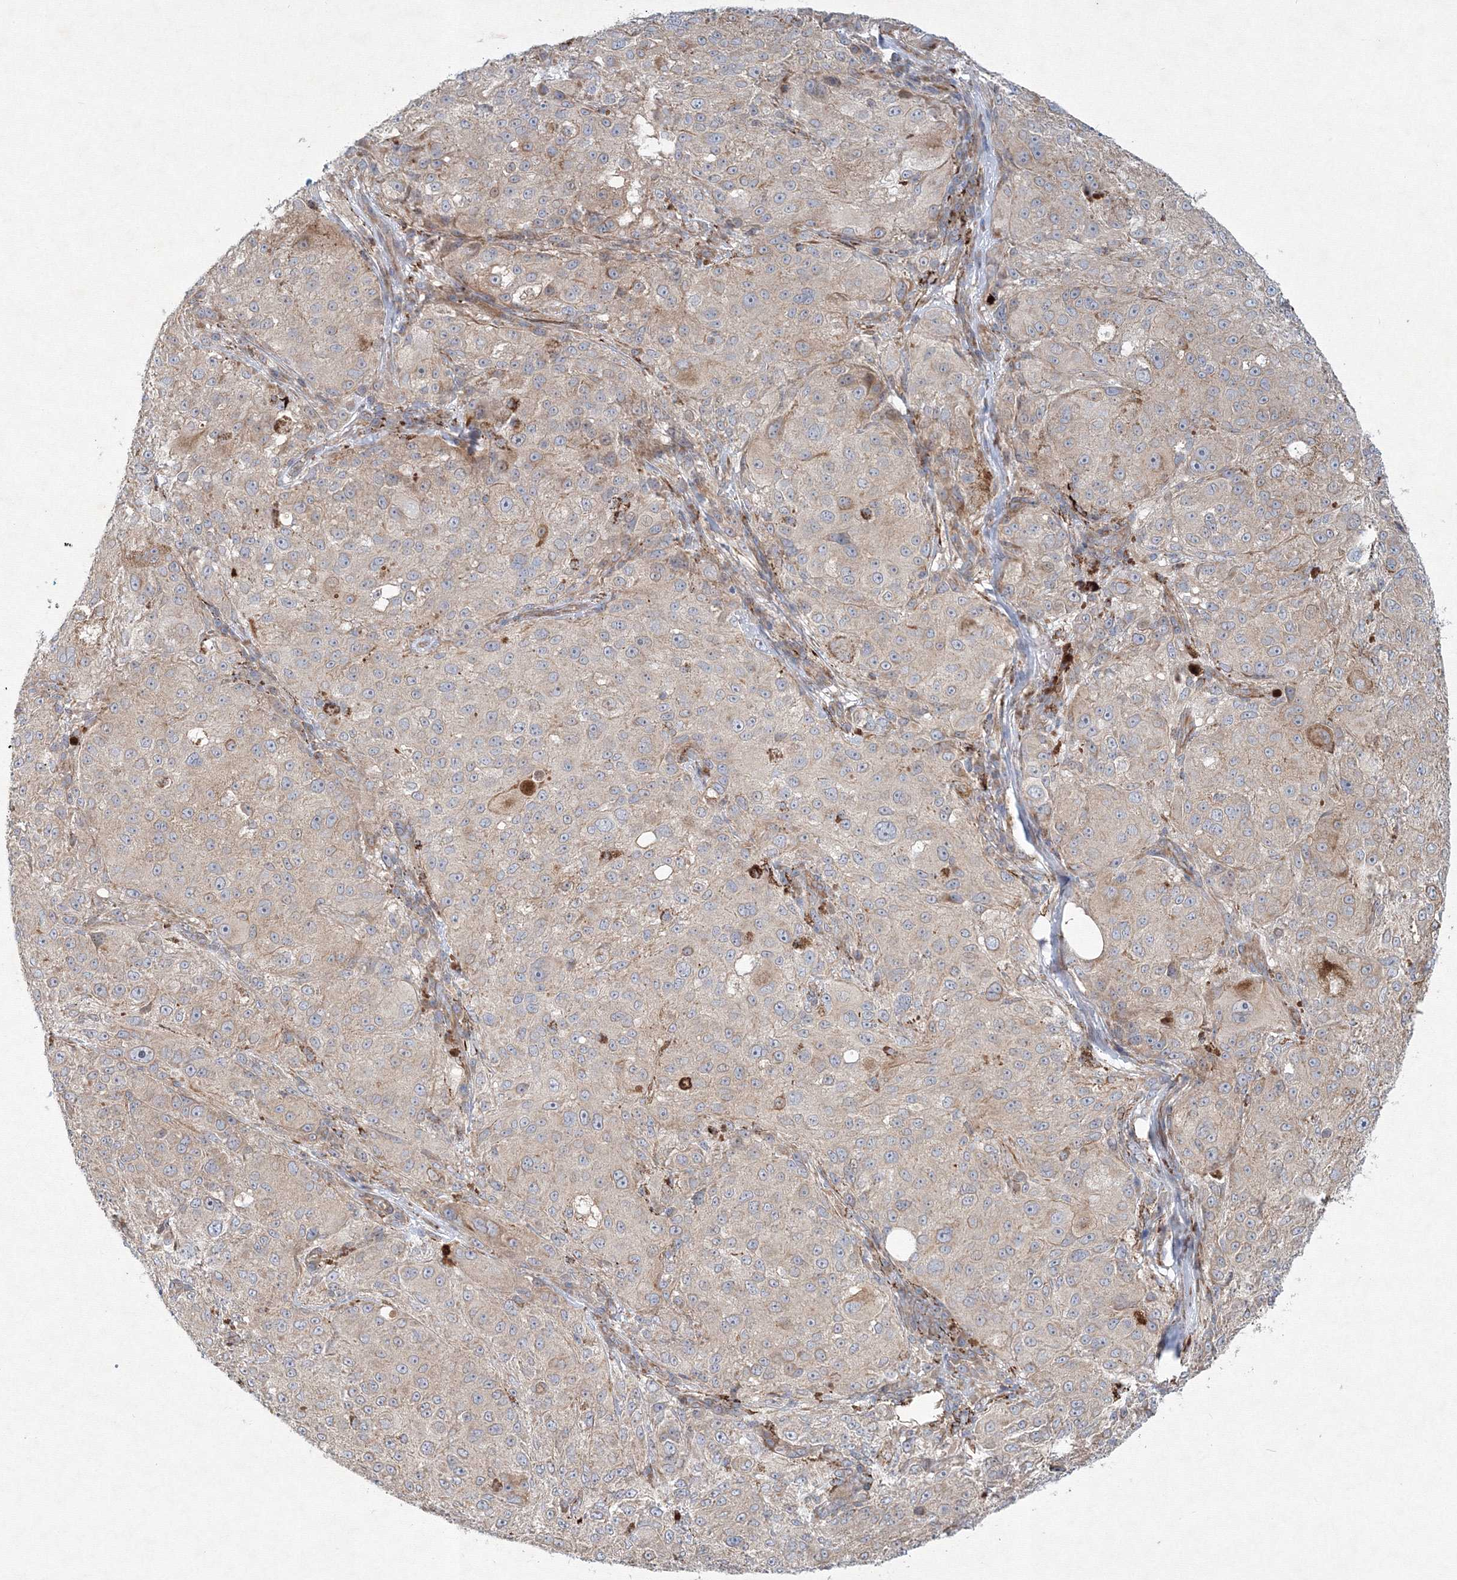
{"staining": {"intensity": "weak", "quantity": "<25%", "location": "cytoplasmic/membranous"}, "tissue": "melanoma", "cell_type": "Tumor cells", "image_type": "cancer", "snomed": [{"axis": "morphology", "description": "Necrosis, NOS"}, {"axis": "morphology", "description": "Malignant melanoma, NOS"}, {"axis": "topography", "description": "Skin"}], "caption": "IHC image of neoplastic tissue: human melanoma stained with DAB shows no significant protein expression in tumor cells.", "gene": "WDR49", "patient": {"sex": "female", "age": 87}}